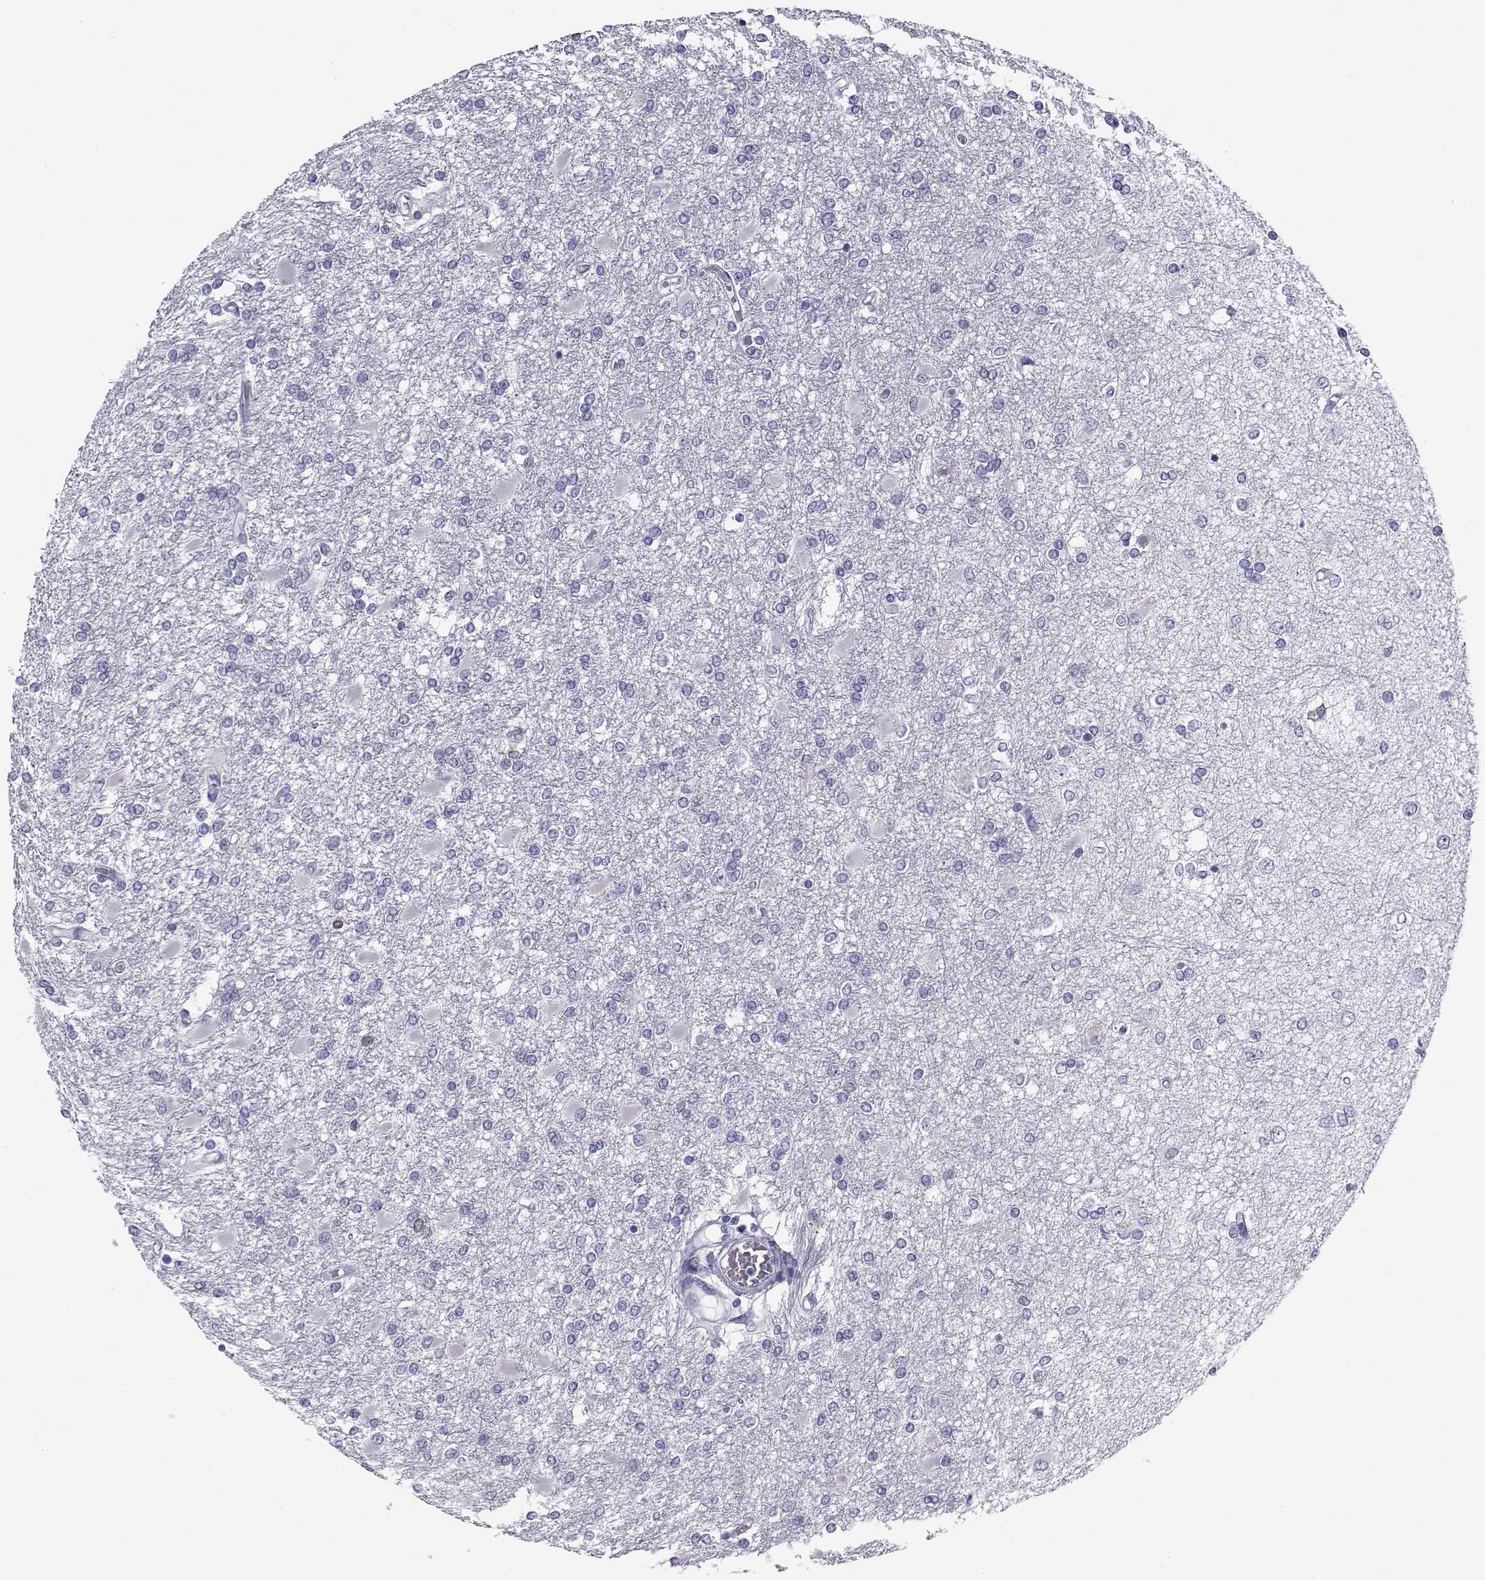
{"staining": {"intensity": "negative", "quantity": "none", "location": "none"}, "tissue": "glioma", "cell_type": "Tumor cells", "image_type": "cancer", "snomed": [{"axis": "morphology", "description": "Glioma, malignant, High grade"}, {"axis": "topography", "description": "Cerebral cortex"}], "caption": "Tumor cells are negative for brown protein staining in glioma.", "gene": "RNASE12", "patient": {"sex": "male", "age": 79}}